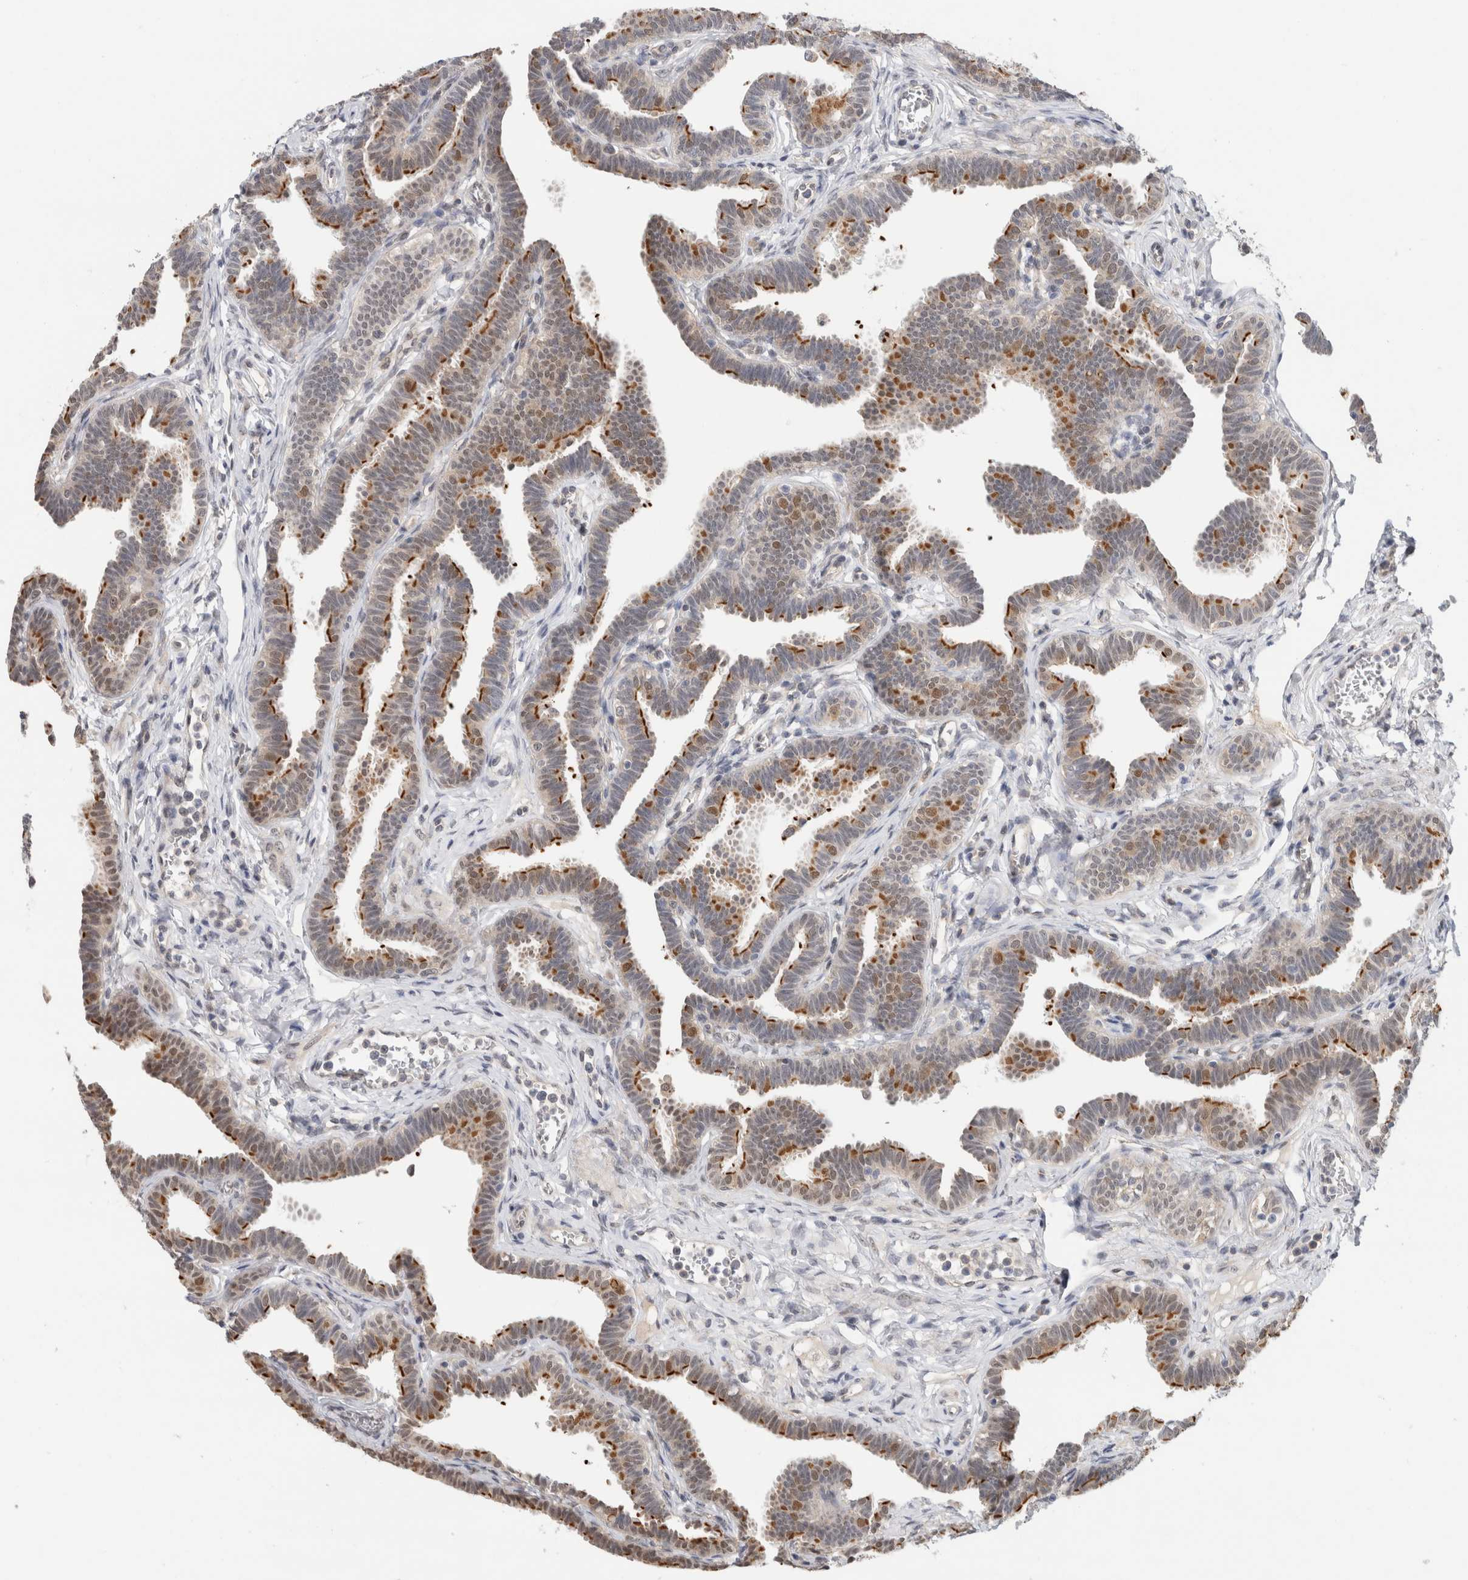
{"staining": {"intensity": "moderate", "quantity": "25%-75%", "location": "cytoplasmic/membranous,nuclear"}, "tissue": "fallopian tube", "cell_type": "Glandular cells", "image_type": "normal", "snomed": [{"axis": "morphology", "description": "Normal tissue, NOS"}, {"axis": "topography", "description": "Fallopian tube"}, {"axis": "topography", "description": "Ovary"}], "caption": "Moderate cytoplasmic/membranous,nuclear expression is appreciated in approximately 25%-75% of glandular cells in unremarkable fallopian tube.", "gene": "EIF4G3", "patient": {"sex": "female", "age": 23}}